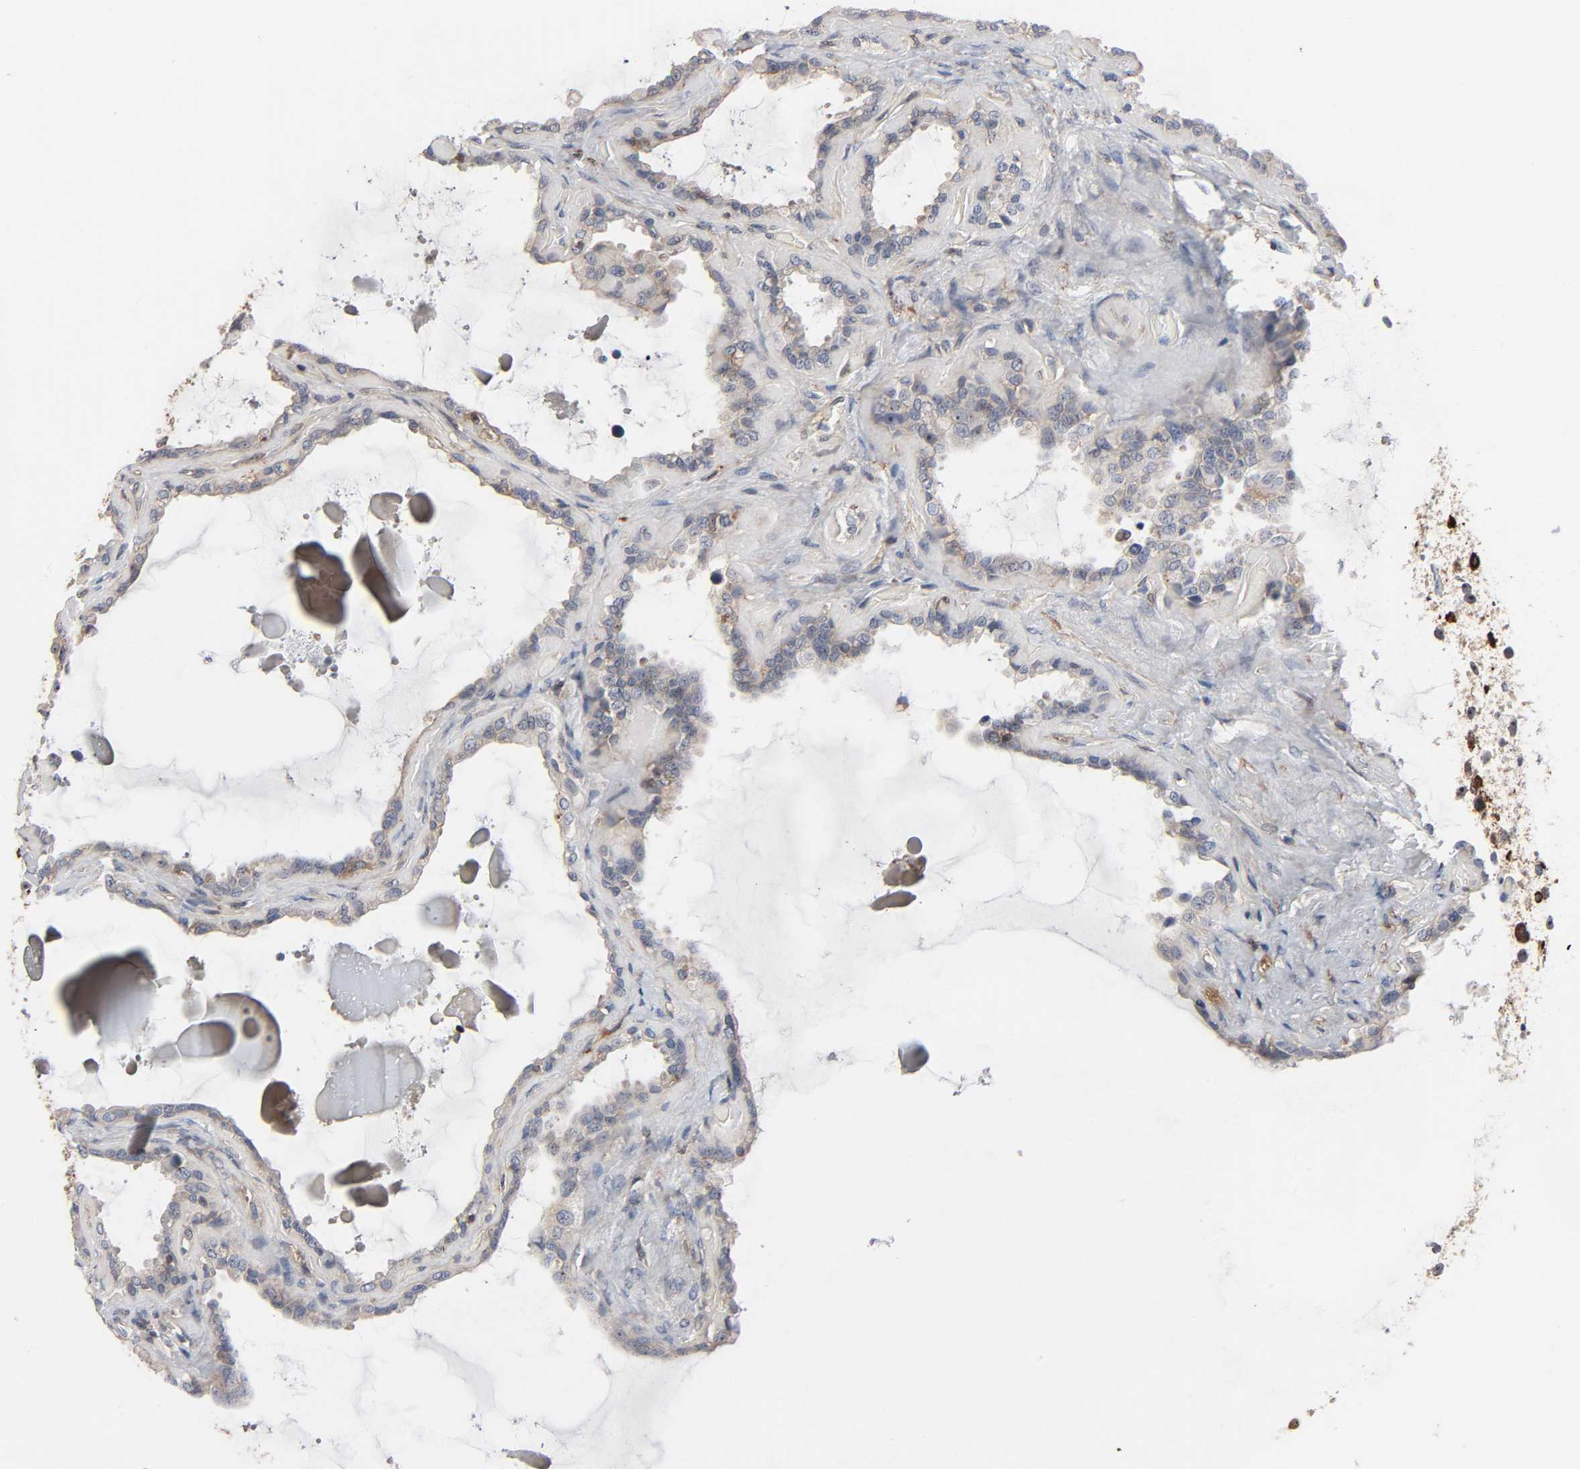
{"staining": {"intensity": "weak", "quantity": "<25%", "location": "cytoplasmic/membranous"}, "tissue": "seminal vesicle", "cell_type": "Glandular cells", "image_type": "normal", "snomed": [{"axis": "morphology", "description": "Normal tissue, NOS"}, {"axis": "morphology", "description": "Inflammation, NOS"}, {"axis": "topography", "description": "Urinary bladder"}, {"axis": "topography", "description": "Prostate"}, {"axis": "topography", "description": "Seminal veicle"}], "caption": "High power microscopy photomicrograph of an immunohistochemistry micrograph of normal seminal vesicle, revealing no significant expression in glandular cells.", "gene": "DDX10", "patient": {"sex": "male", "age": 82}}